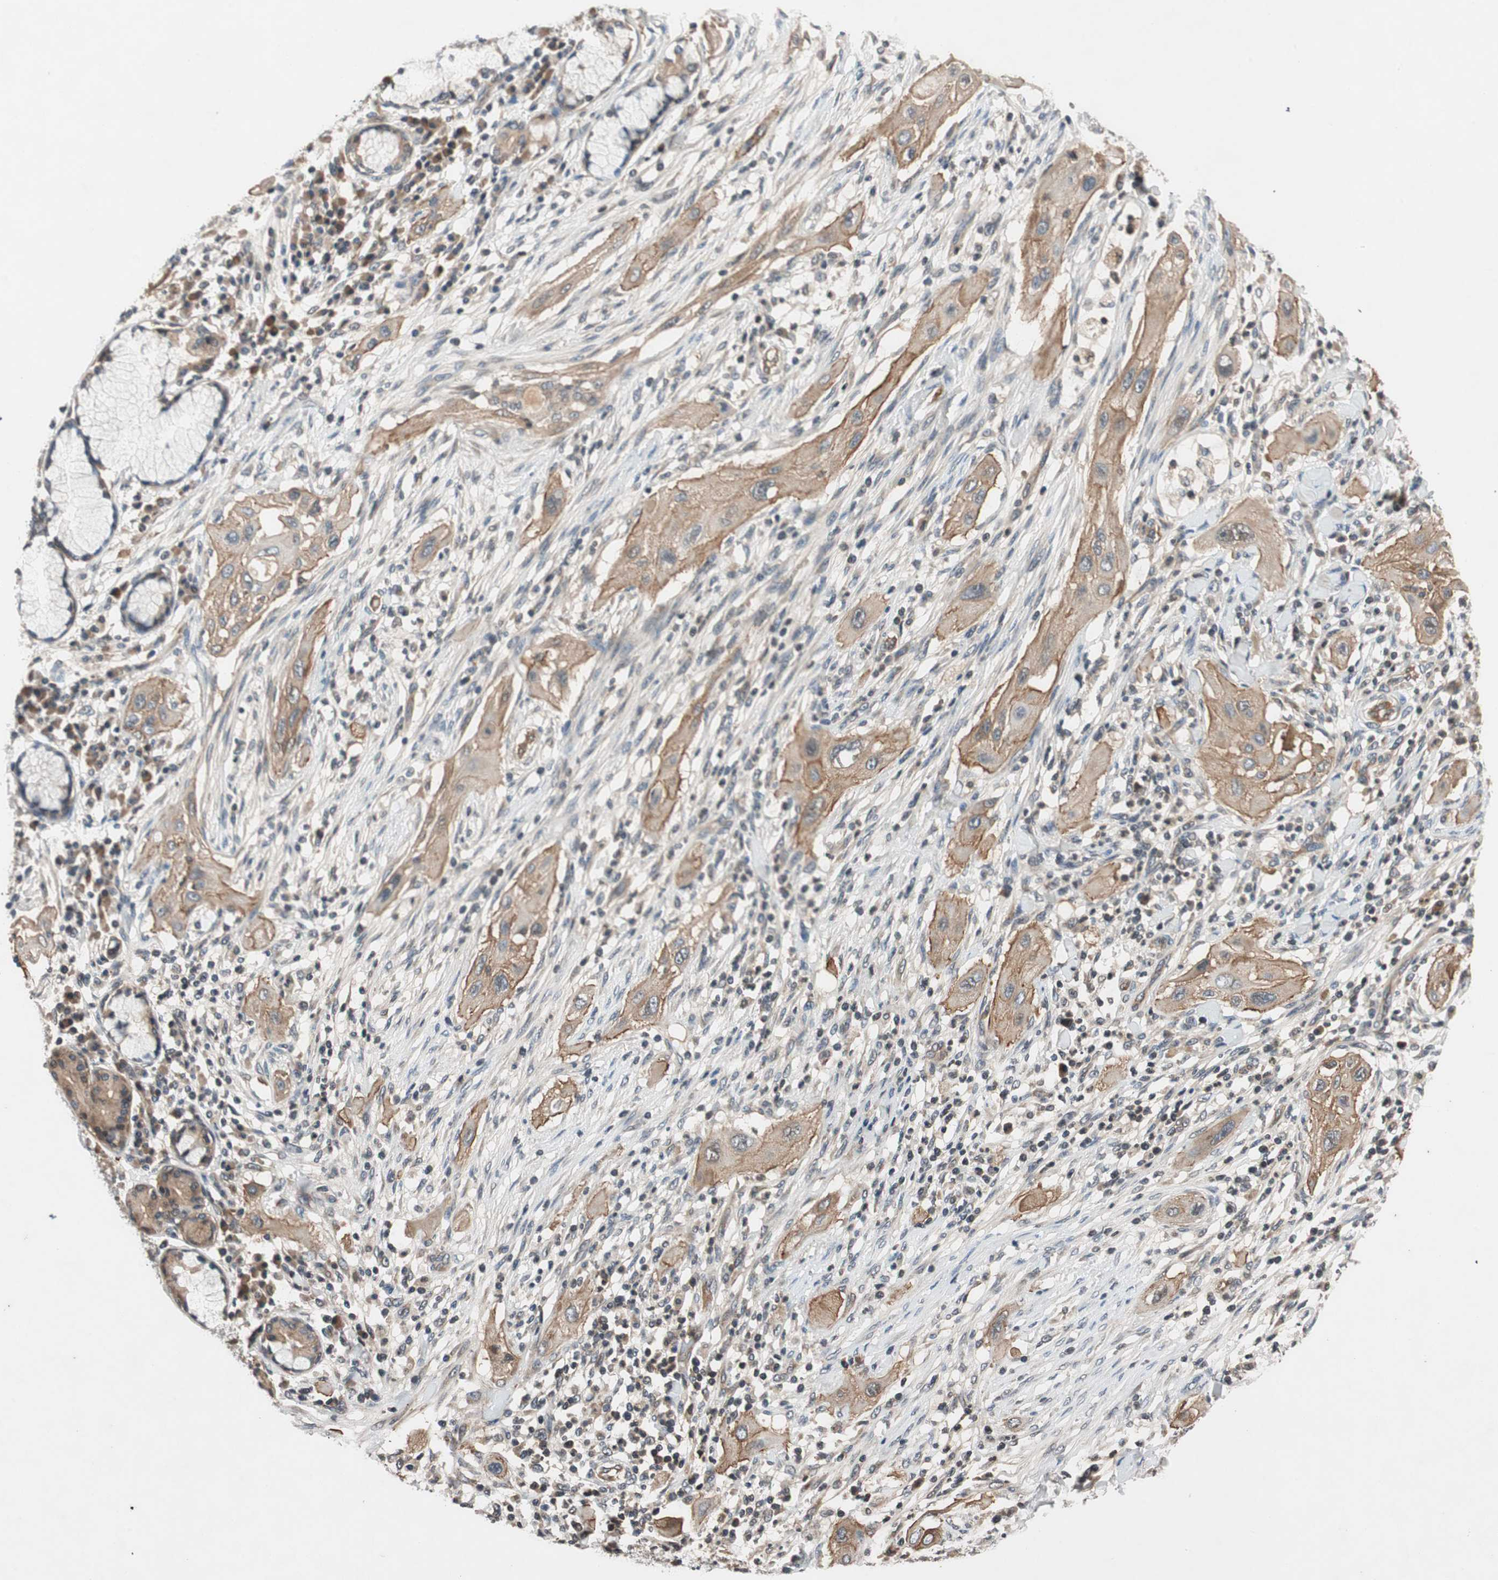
{"staining": {"intensity": "moderate", "quantity": ">75%", "location": "cytoplasmic/membranous"}, "tissue": "lung cancer", "cell_type": "Tumor cells", "image_type": "cancer", "snomed": [{"axis": "morphology", "description": "Squamous cell carcinoma, NOS"}, {"axis": "topography", "description": "Lung"}], "caption": "Lung squamous cell carcinoma stained with DAB (3,3'-diaminobenzidine) immunohistochemistry displays medium levels of moderate cytoplasmic/membranous expression in about >75% of tumor cells.", "gene": "GCLM", "patient": {"sex": "female", "age": 47}}